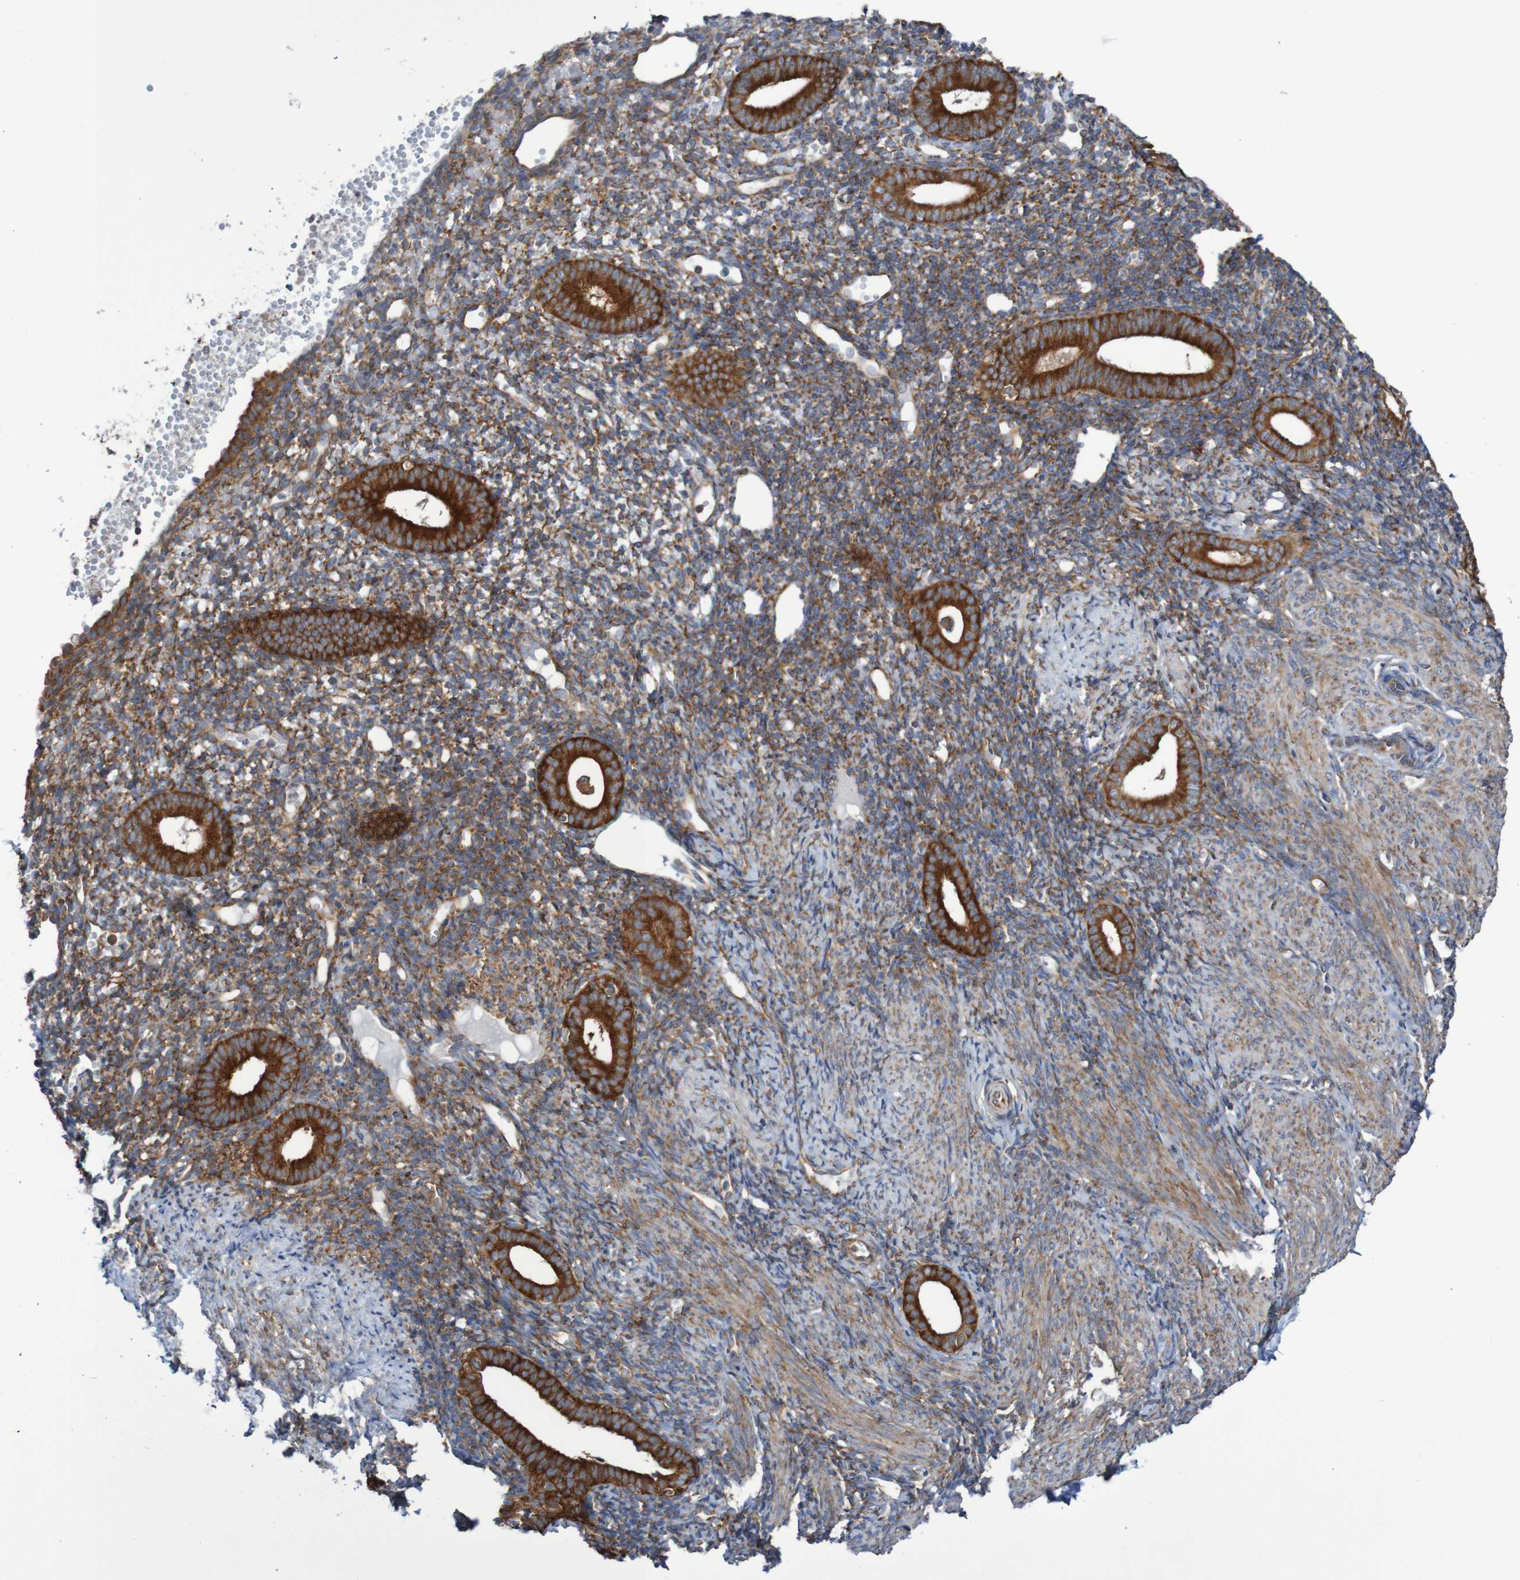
{"staining": {"intensity": "moderate", "quantity": ">75%", "location": "cytoplasmic/membranous"}, "tissue": "endometrium", "cell_type": "Cells in endometrial stroma", "image_type": "normal", "snomed": [{"axis": "morphology", "description": "Normal tissue, NOS"}, {"axis": "topography", "description": "Endometrium"}], "caption": "Brown immunohistochemical staining in unremarkable endometrium reveals moderate cytoplasmic/membranous expression in approximately >75% of cells in endometrial stroma.", "gene": "LRRC47", "patient": {"sex": "female", "age": 50}}